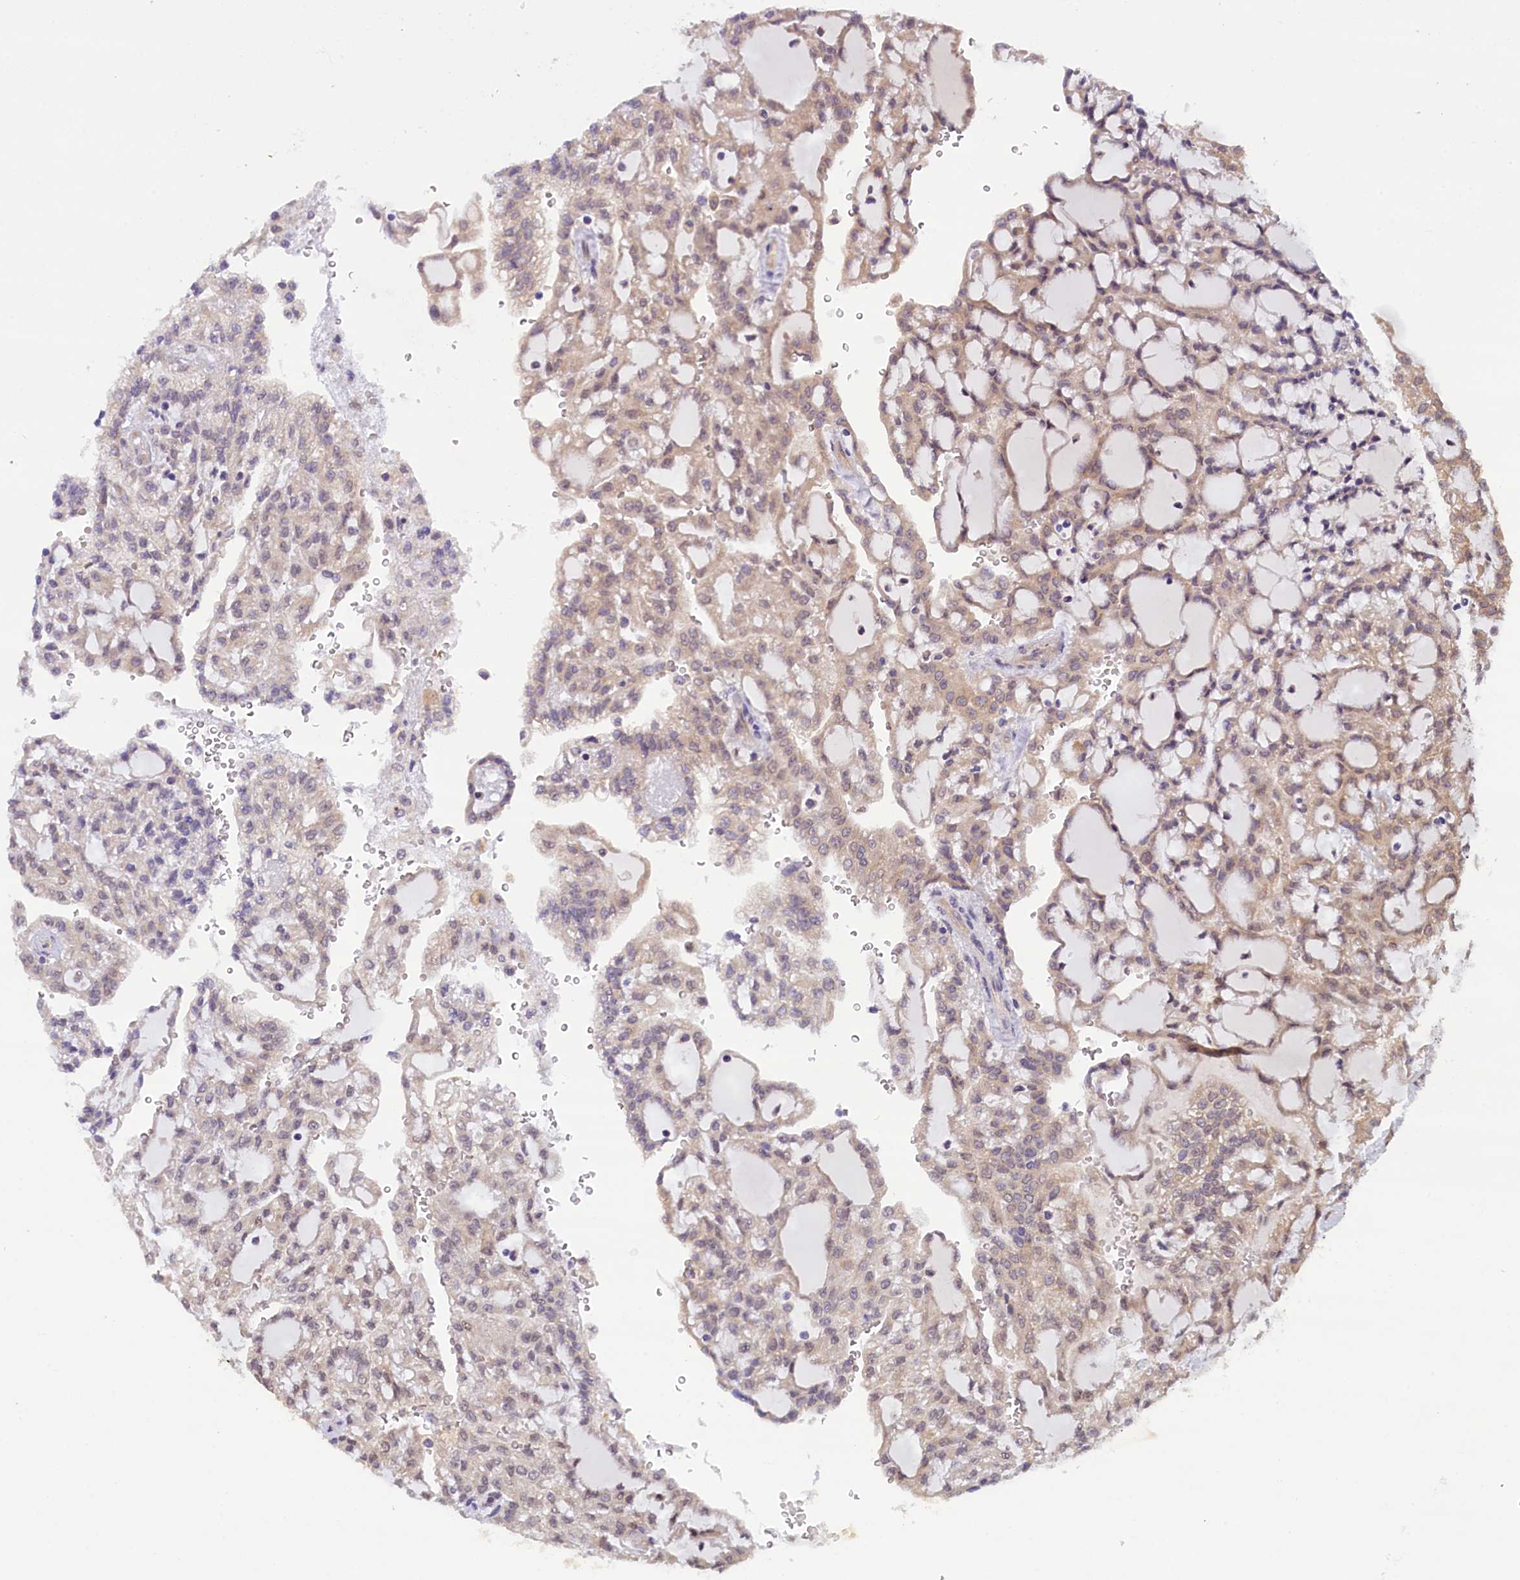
{"staining": {"intensity": "weak", "quantity": "<25%", "location": "cytoplasmic/membranous"}, "tissue": "renal cancer", "cell_type": "Tumor cells", "image_type": "cancer", "snomed": [{"axis": "morphology", "description": "Adenocarcinoma, NOS"}, {"axis": "topography", "description": "Kidney"}], "caption": "Immunohistochemical staining of human renal cancer demonstrates no significant staining in tumor cells.", "gene": "CCDC9B", "patient": {"sex": "male", "age": 63}}